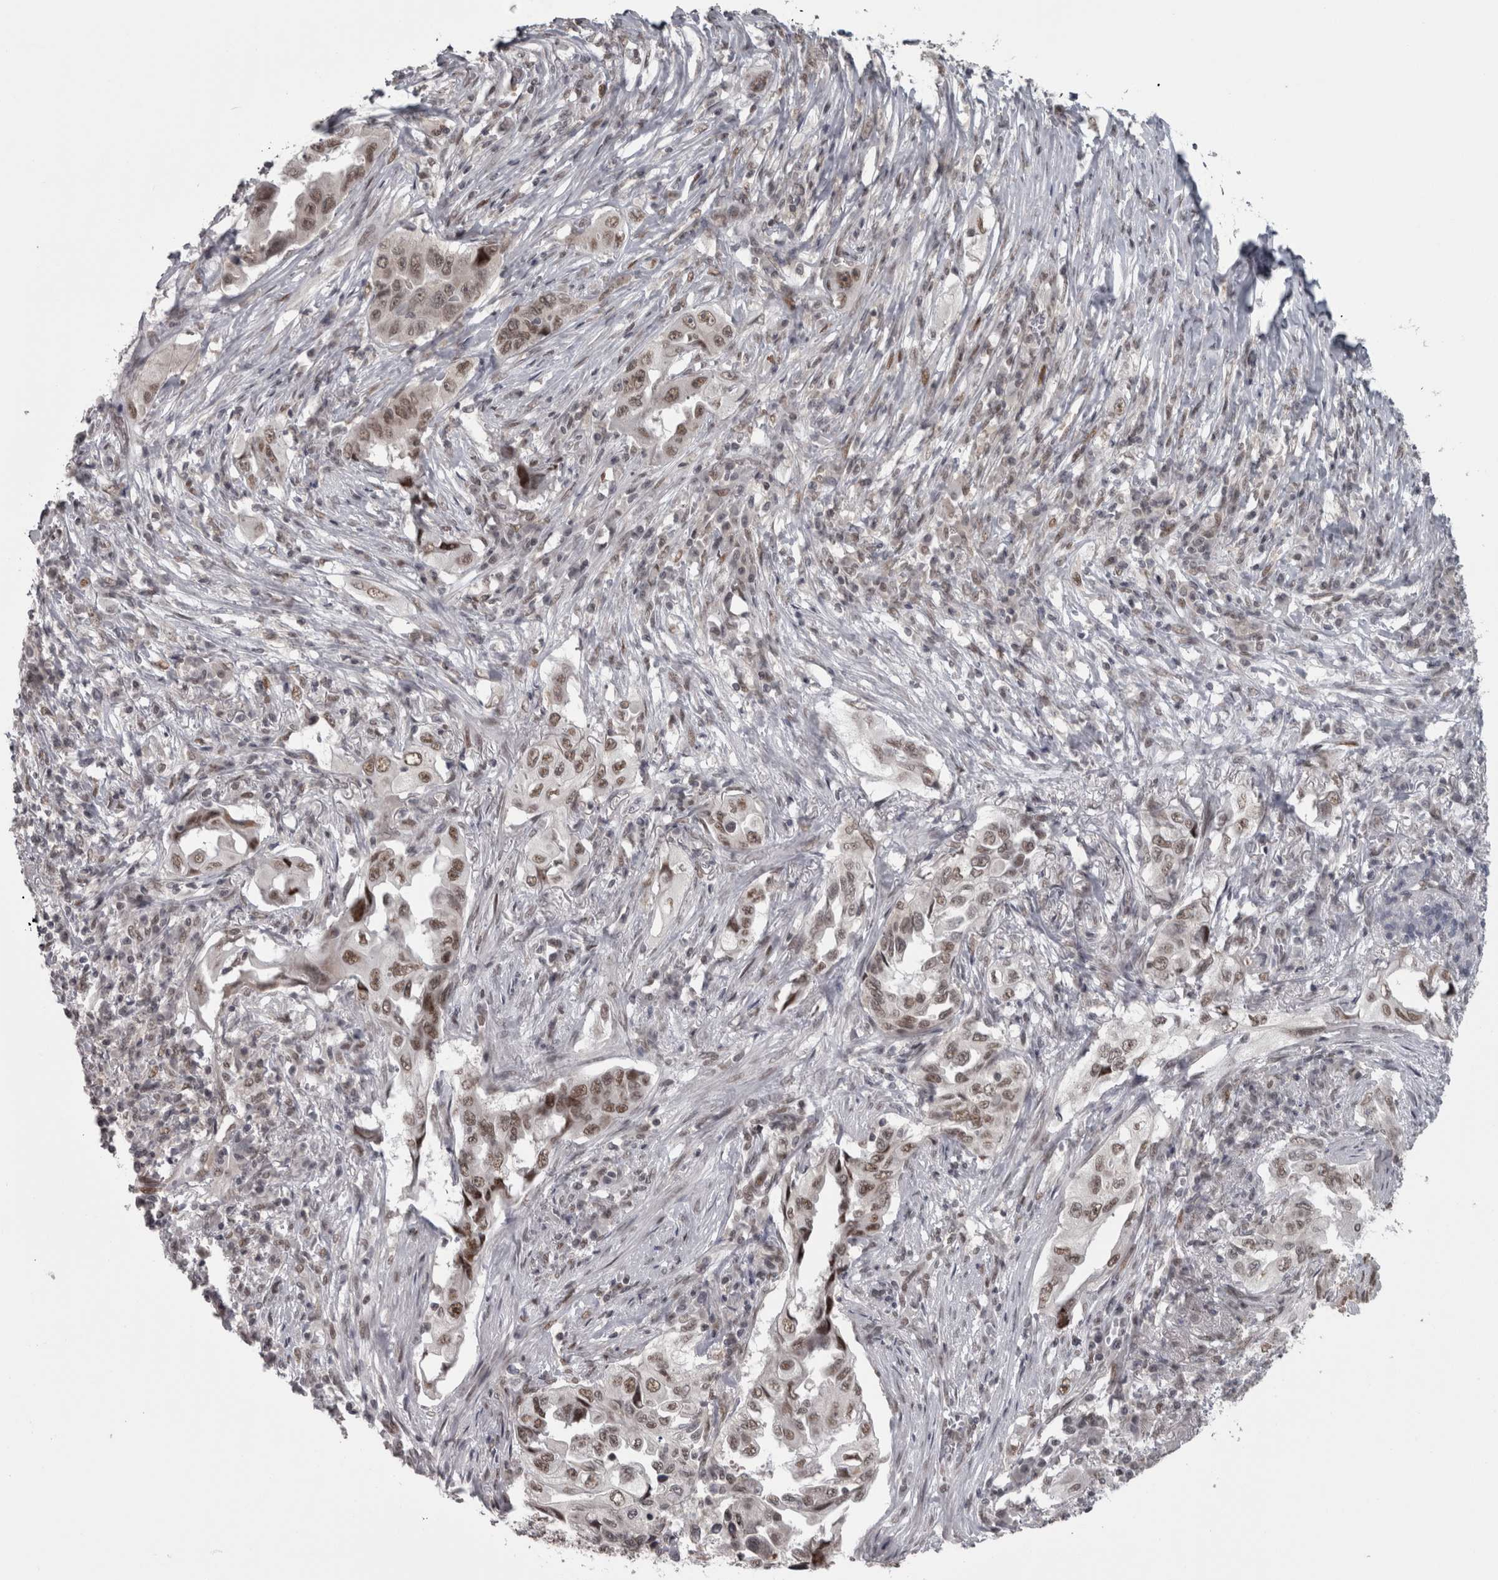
{"staining": {"intensity": "moderate", "quantity": ">75%", "location": "nuclear"}, "tissue": "lung cancer", "cell_type": "Tumor cells", "image_type": "cancer", "snomed": [{"axis": "morphology", "description": "Adenocarcinoma, NOS"}, {"axis": "topography", "description": "Lung"}], "caption": "A histopathology image of human lung cancer (adenocarcinoma) stained for a protein exhibits moderate nuclear brown staining in tumor cells.", "gene": "MICU3", "patient": {"sex": "female", "age": 51}}